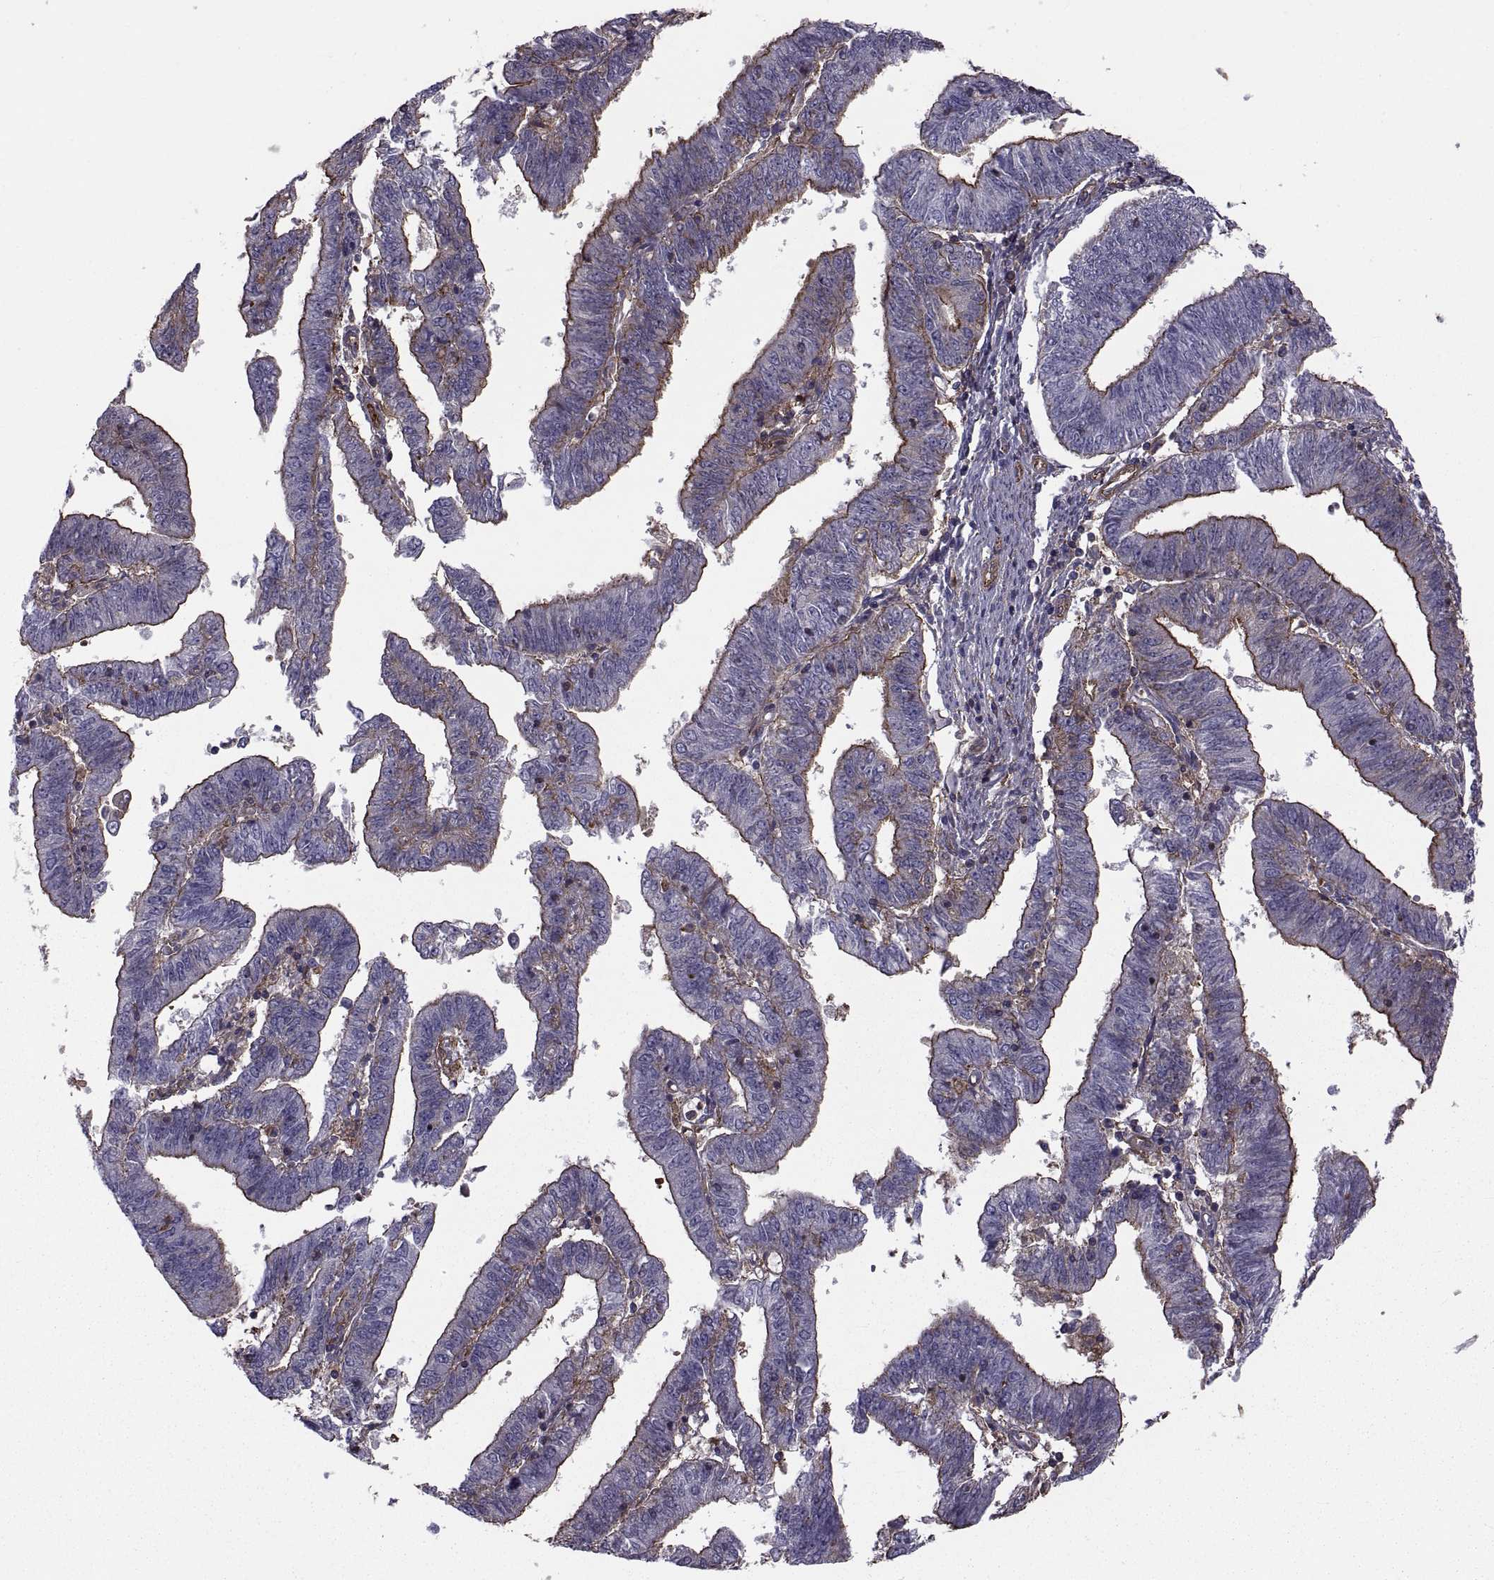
{"staining": {"intensity": "moderate", "quantity": "25%-75%", "location": "cytoplasmic/membranous"}, "tissue": "endometrial cancer", "cell_type": "Tumor cells", "image_type": "cancer", "snomed": [{"axis": "morphology", "description": "Adenocarcinoma, NOS"}, {"axis": "topography", "description": "Endometrium"}], "caption": "Endometrial adenocarcinoma stained with a protein marker shows moderate staining in tumor cells.", "gene": "MYH9", "patient": {"sex": "female", "age": 82}}